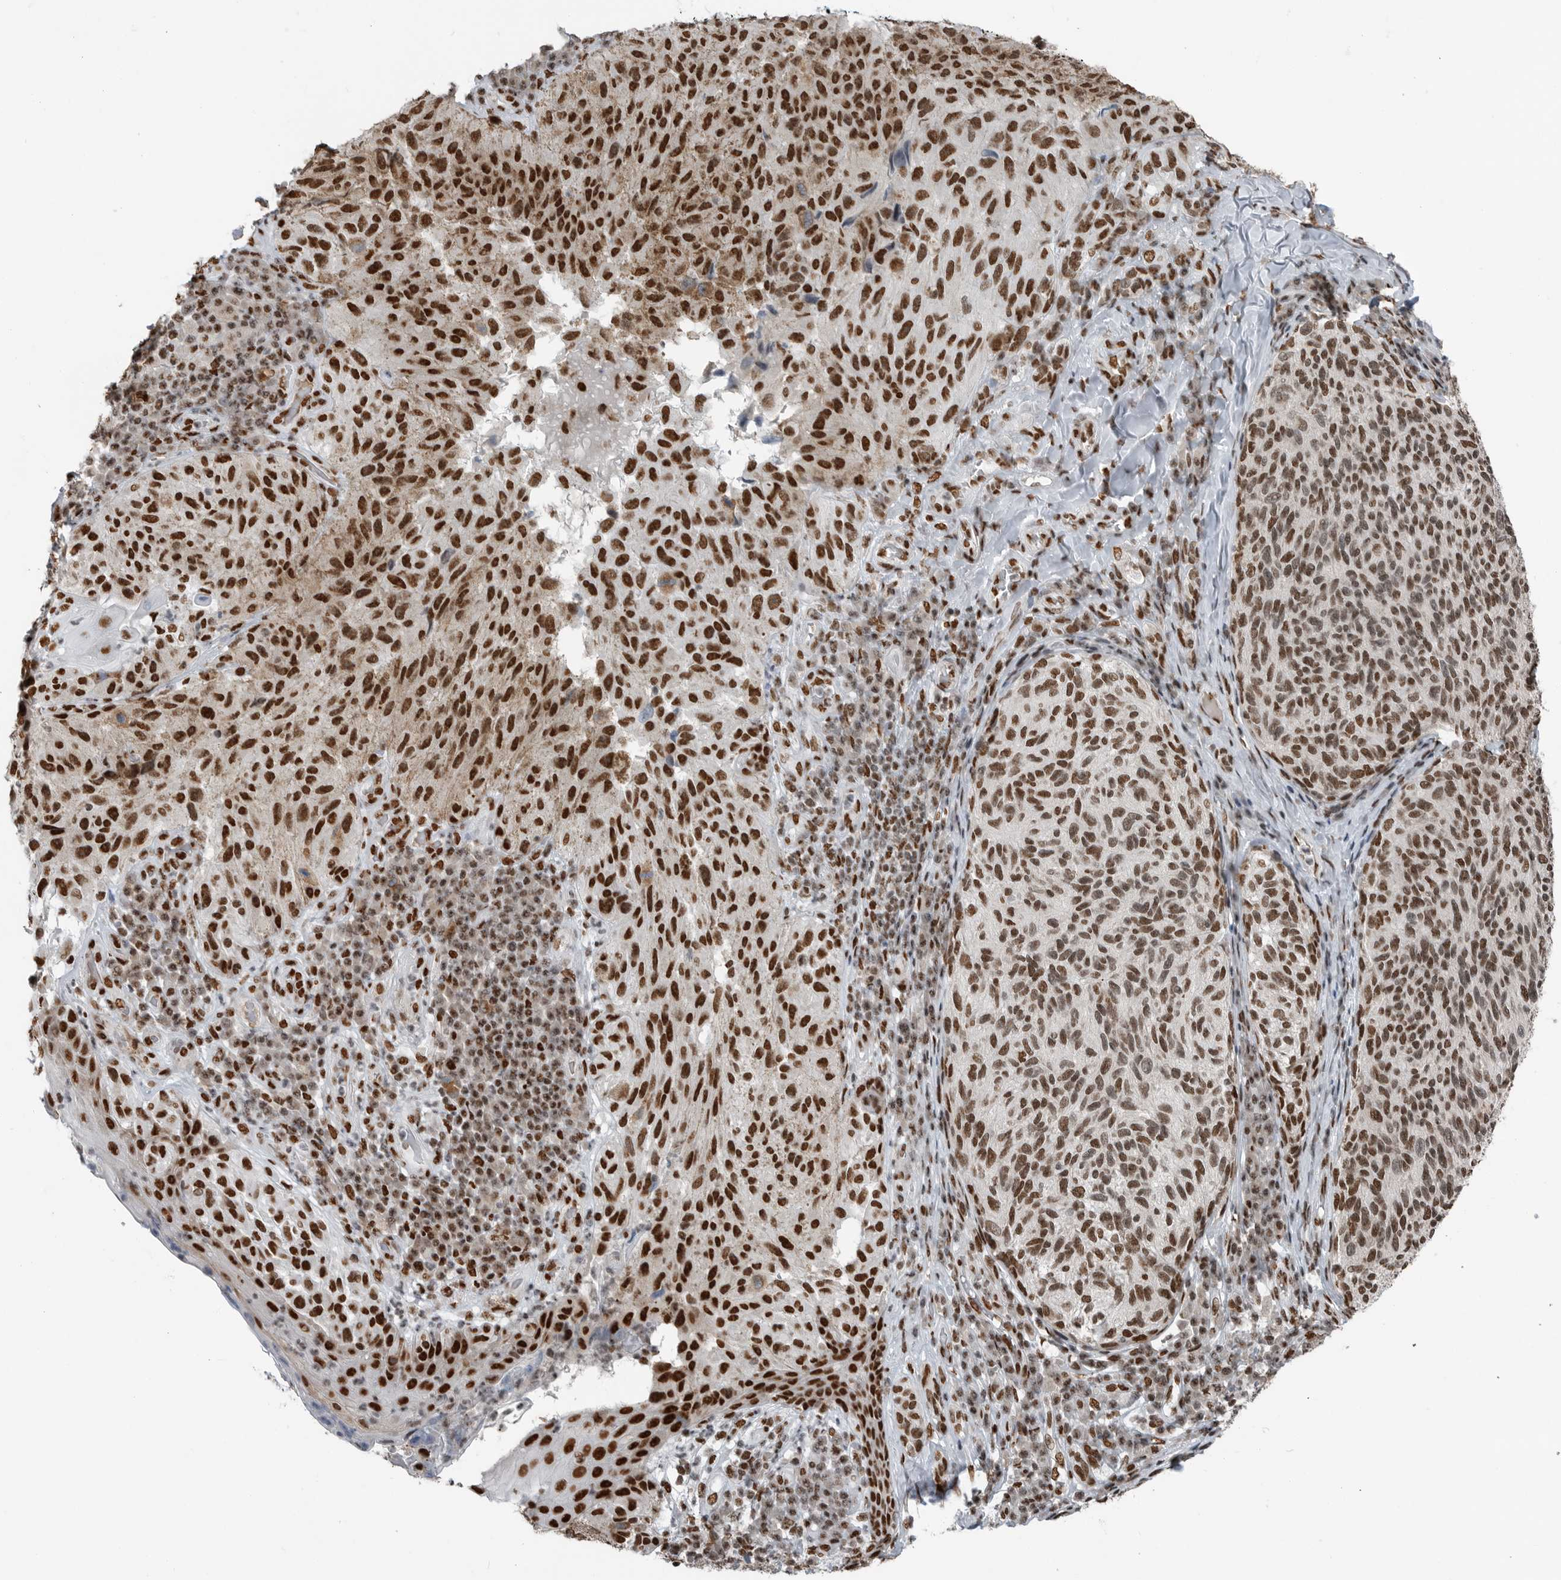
{"staining": {"intensity": "strong", "quantity": ">75%", "location": "nuclear"}, "tissue": "melanoma", "cell_type": "Tumor cells", "image_type": "cancer", "snomed": [{"axis": "morphology", "description": "Malignant melanoma, NOS"}, {"axis": "topography", "description": "Skin"}], "caption": "Immunohistochemical staining of melanoma exhibits strong nuclear protein expression in approximately >75% of tumor cells.", "gene": "BLZF1", "patient": {"sex": "female", "age": 73}}